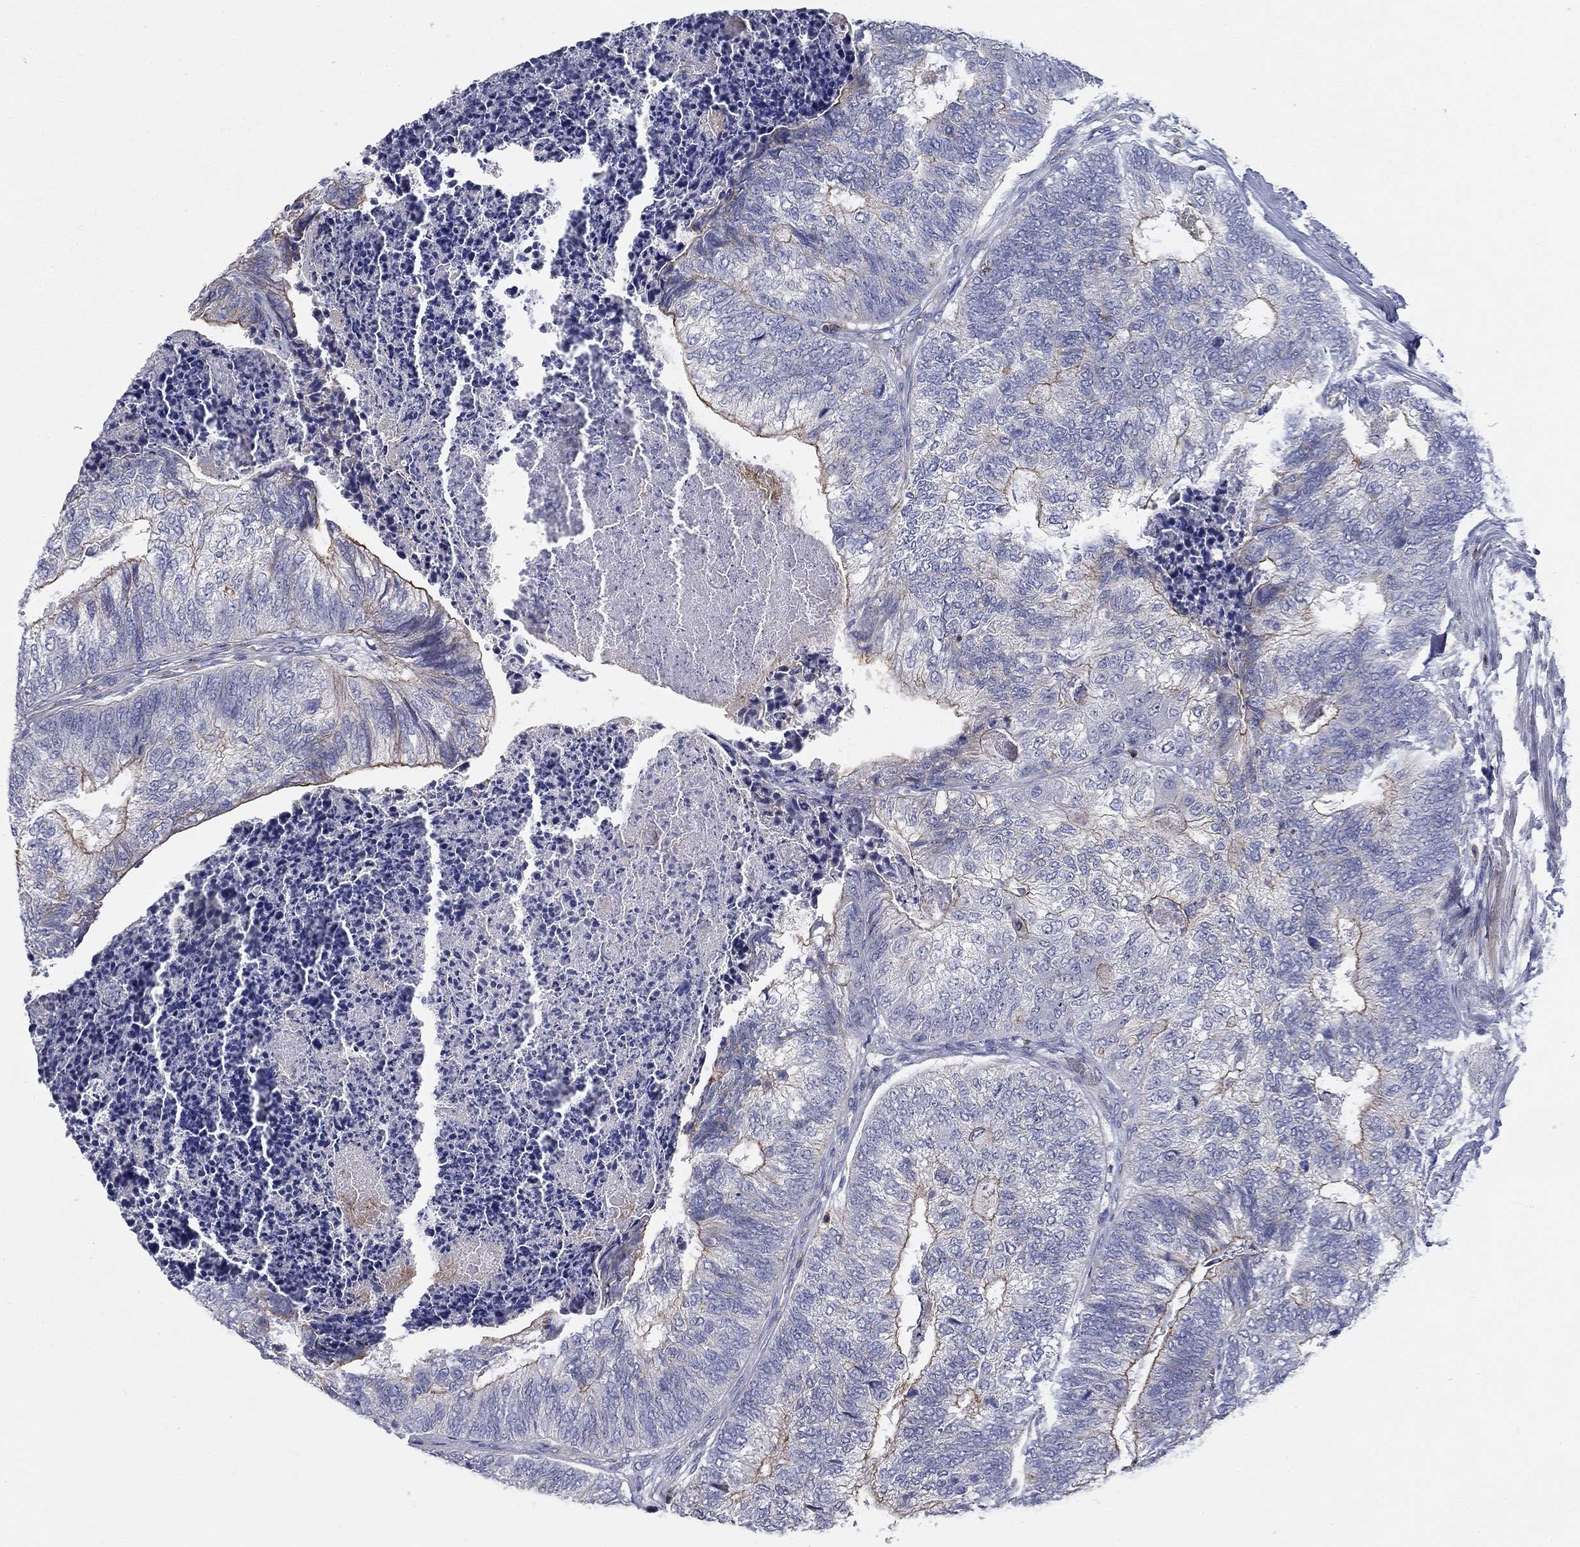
{"staining": {"intensity": "strong", "quantity": "<25%", "location": "cytoplasmic/membranous"}, "tissue": "colorectal cancer", "cell_type": "Tumor cells", "image_type": "cancer", "snomed": [{"axis": "morphology", "description": "Adenocarcinoma, NOS"}, {"axis": "topography", "description": "Colon"}], "caption": "Protein expression analysis of colorectal adenocarcinoma exhibits strong cytoplasmic/membranous expression in about <25% of tumor cells.", "gene": "SIT1", "patient": {"sex": "female", "age": 67}}